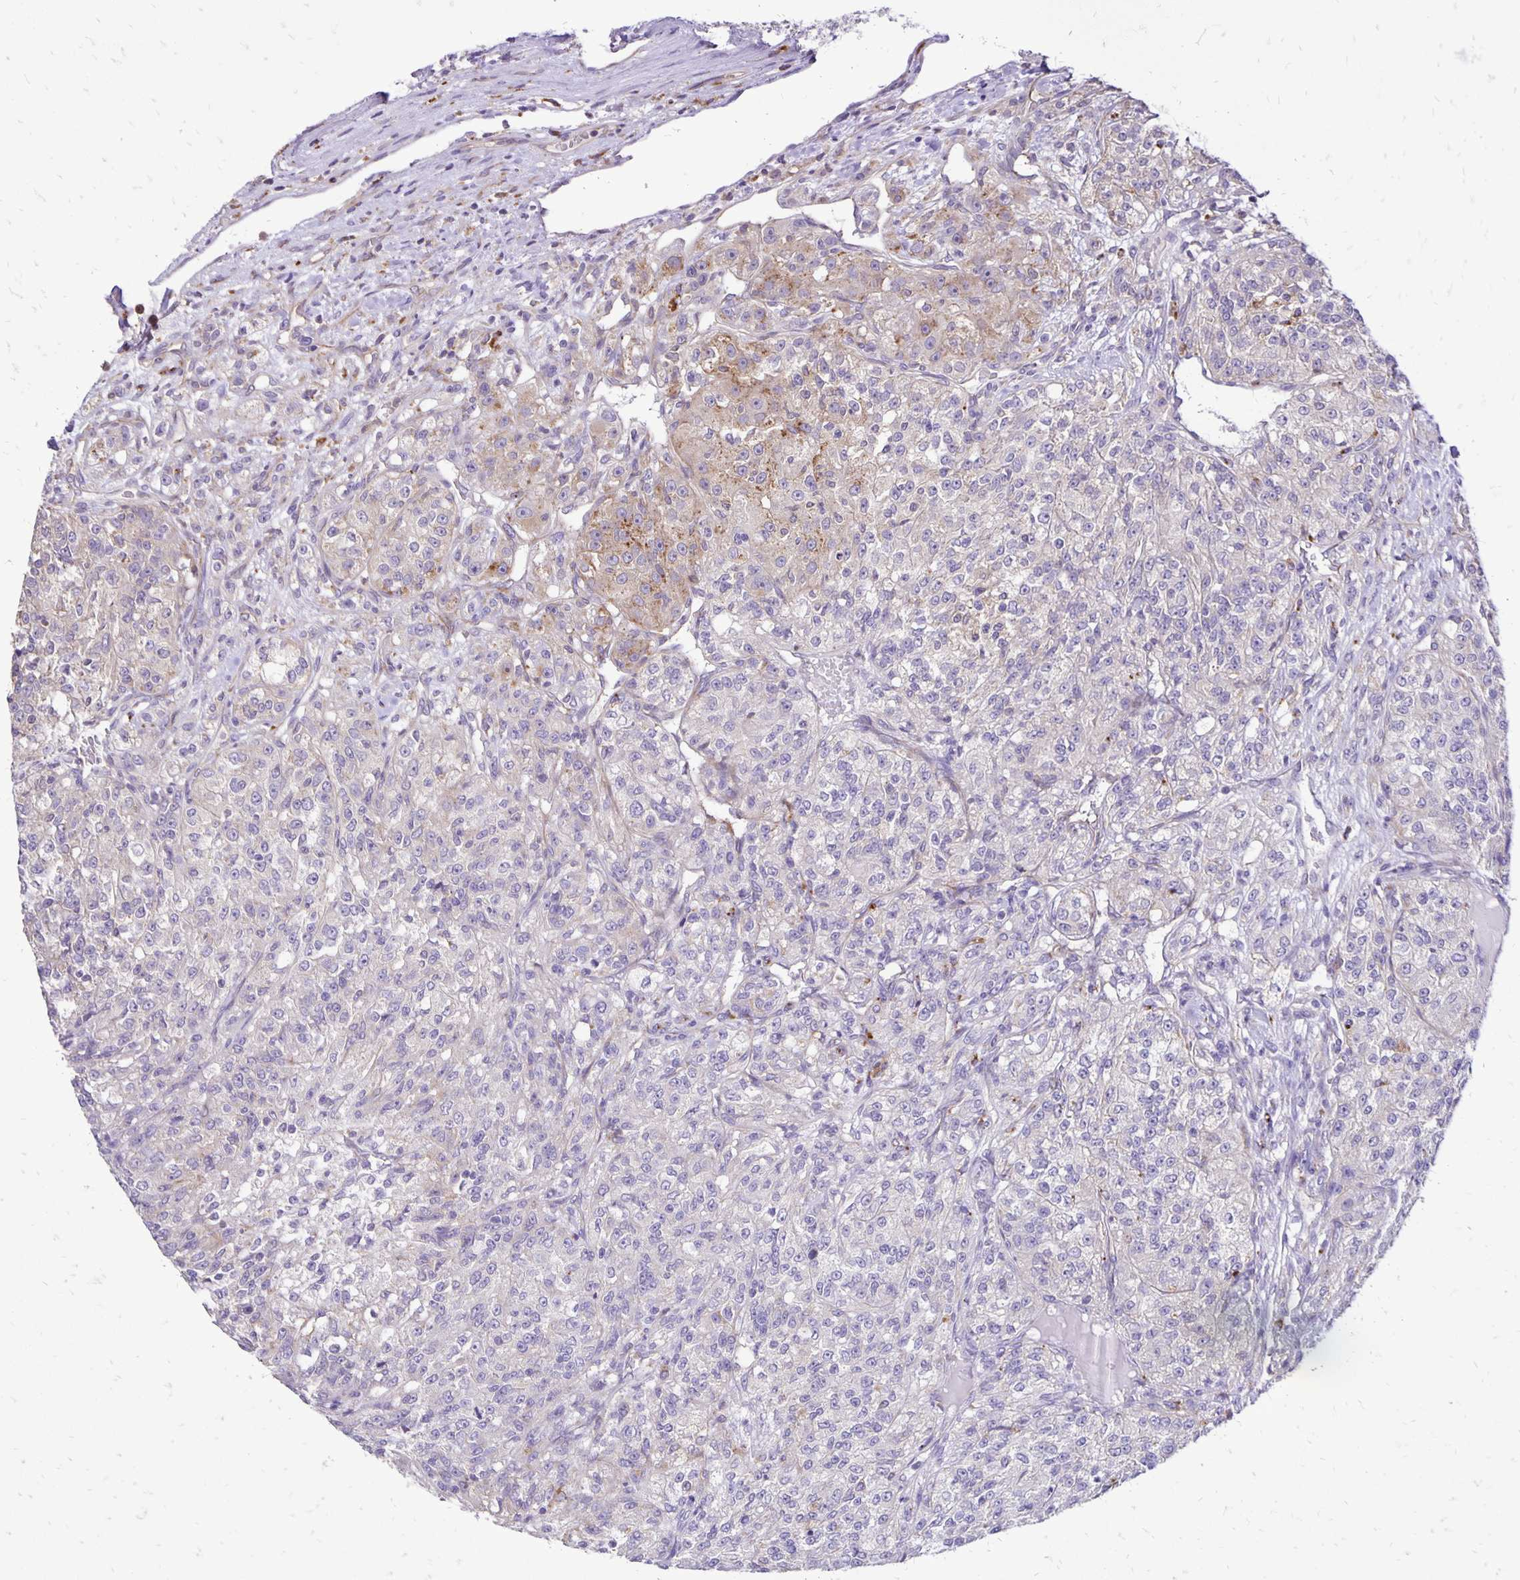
{"staining": {"intensity": "weak", "quantity": "<25%", "location": "cytoplasmic/membranous"}, "tissue": "renal cancer", "cell_type": "Tumor cells", "image_type": "cancer", "snomed": [{"axis": "morphology", "description": "Adenocarcinoma, NOS"}, {"axis": "topography", "description": "Kidney"}], "caption": "An image of human renal adenocarcinoma is negative for staining in tumor cells.", "gene": "EIF5A", "patient": {"sex": "female", "age": 63}}